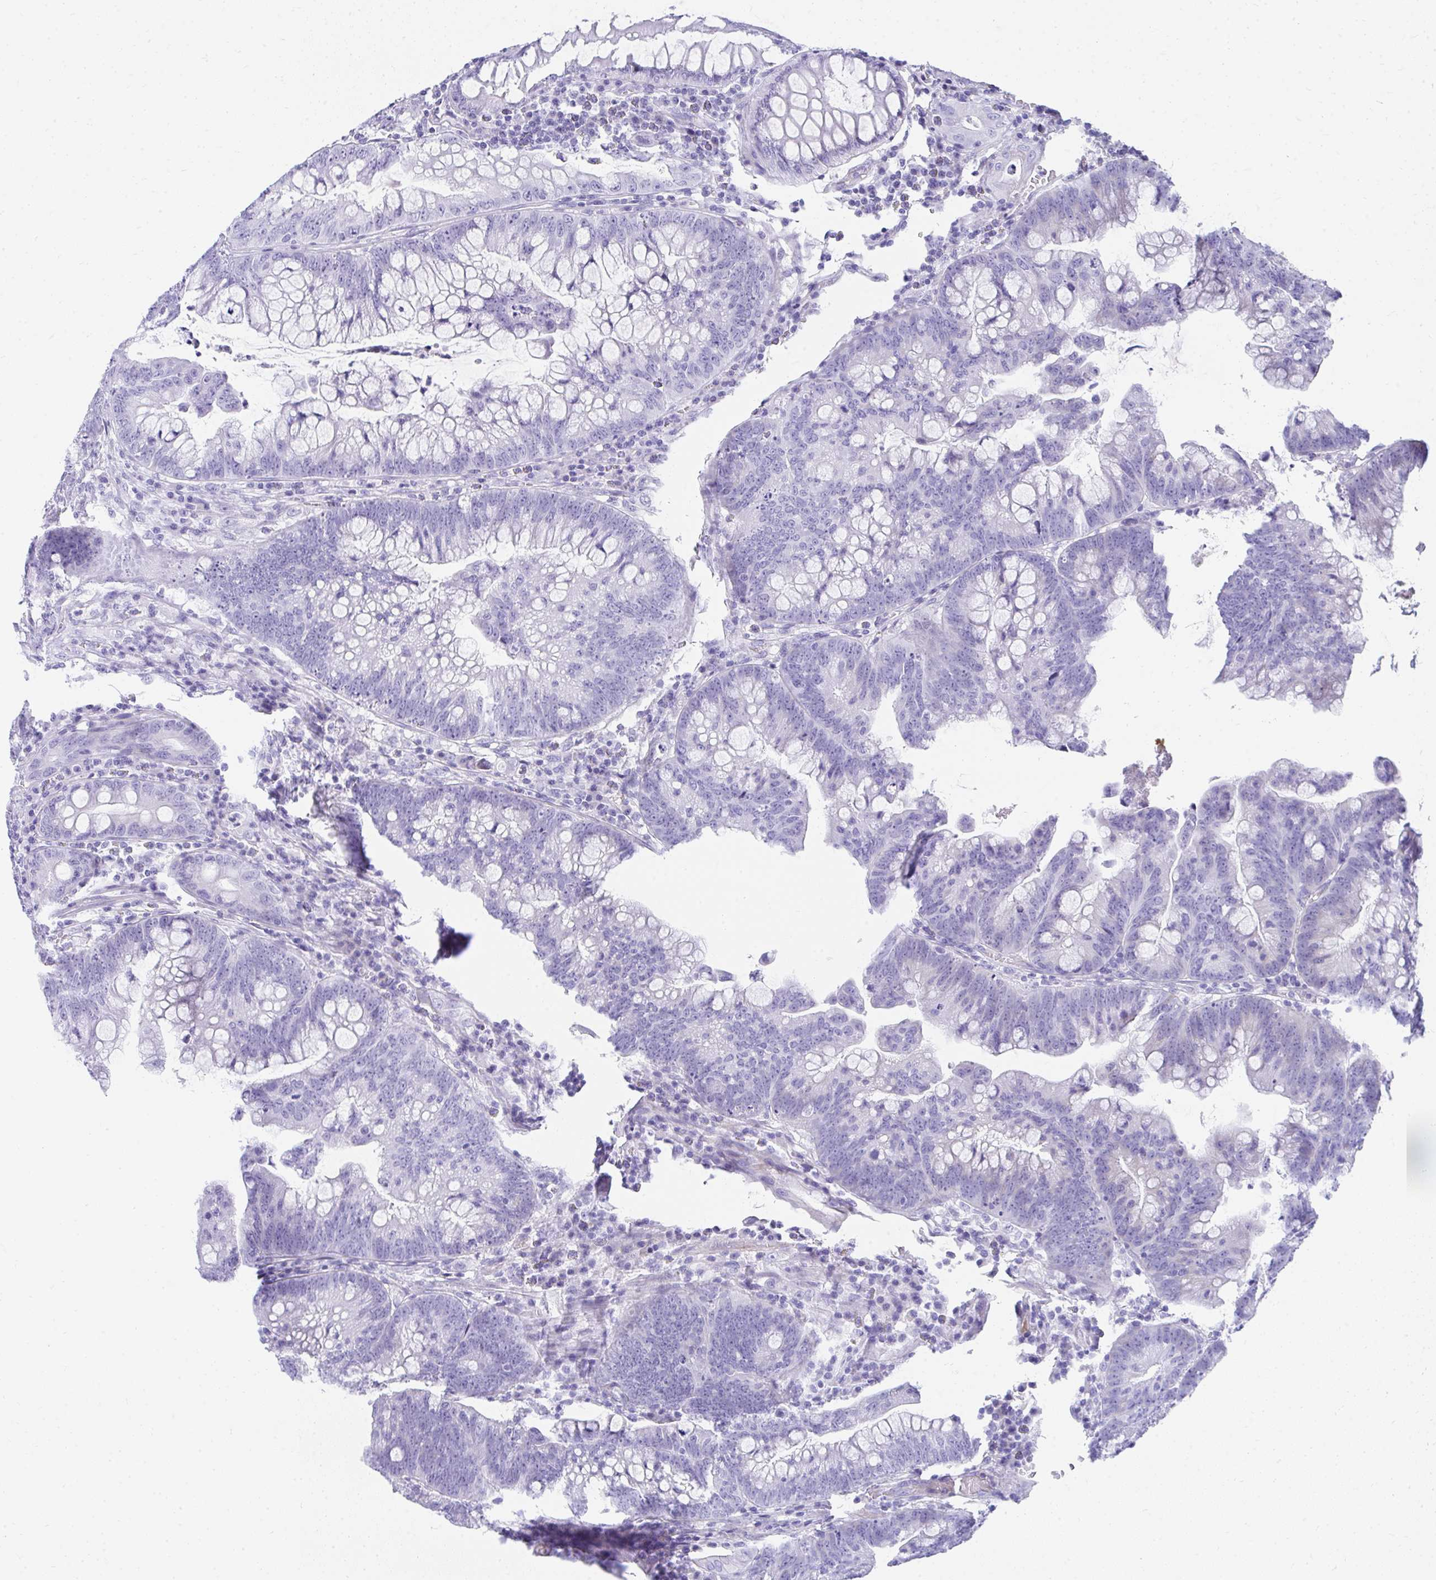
{"staining": {"intensity": "negative", "quantity": "none", "location": "none"}, "tissue": "colorectal cancer", "cell_type": "Tumor cells", "image_type": "cancer", "snomed": [{"axis": "morphology", "description": "Adenocarcinoma, NOS"}, {"axis": "topography", "description": "Colon"}], "caption": "Immunohistochemical staining of human adenocarcinoma (colorectal) displays no significant expression in tumor cells. (Stains: DAB (3,3'-diaminobenzidine) IHC with hematoxylin counter stain, Microscopy: brightfield microscopy at high magnification).", "gene": "TNNT1", "patient": {"sex": "male", "age": 62}}